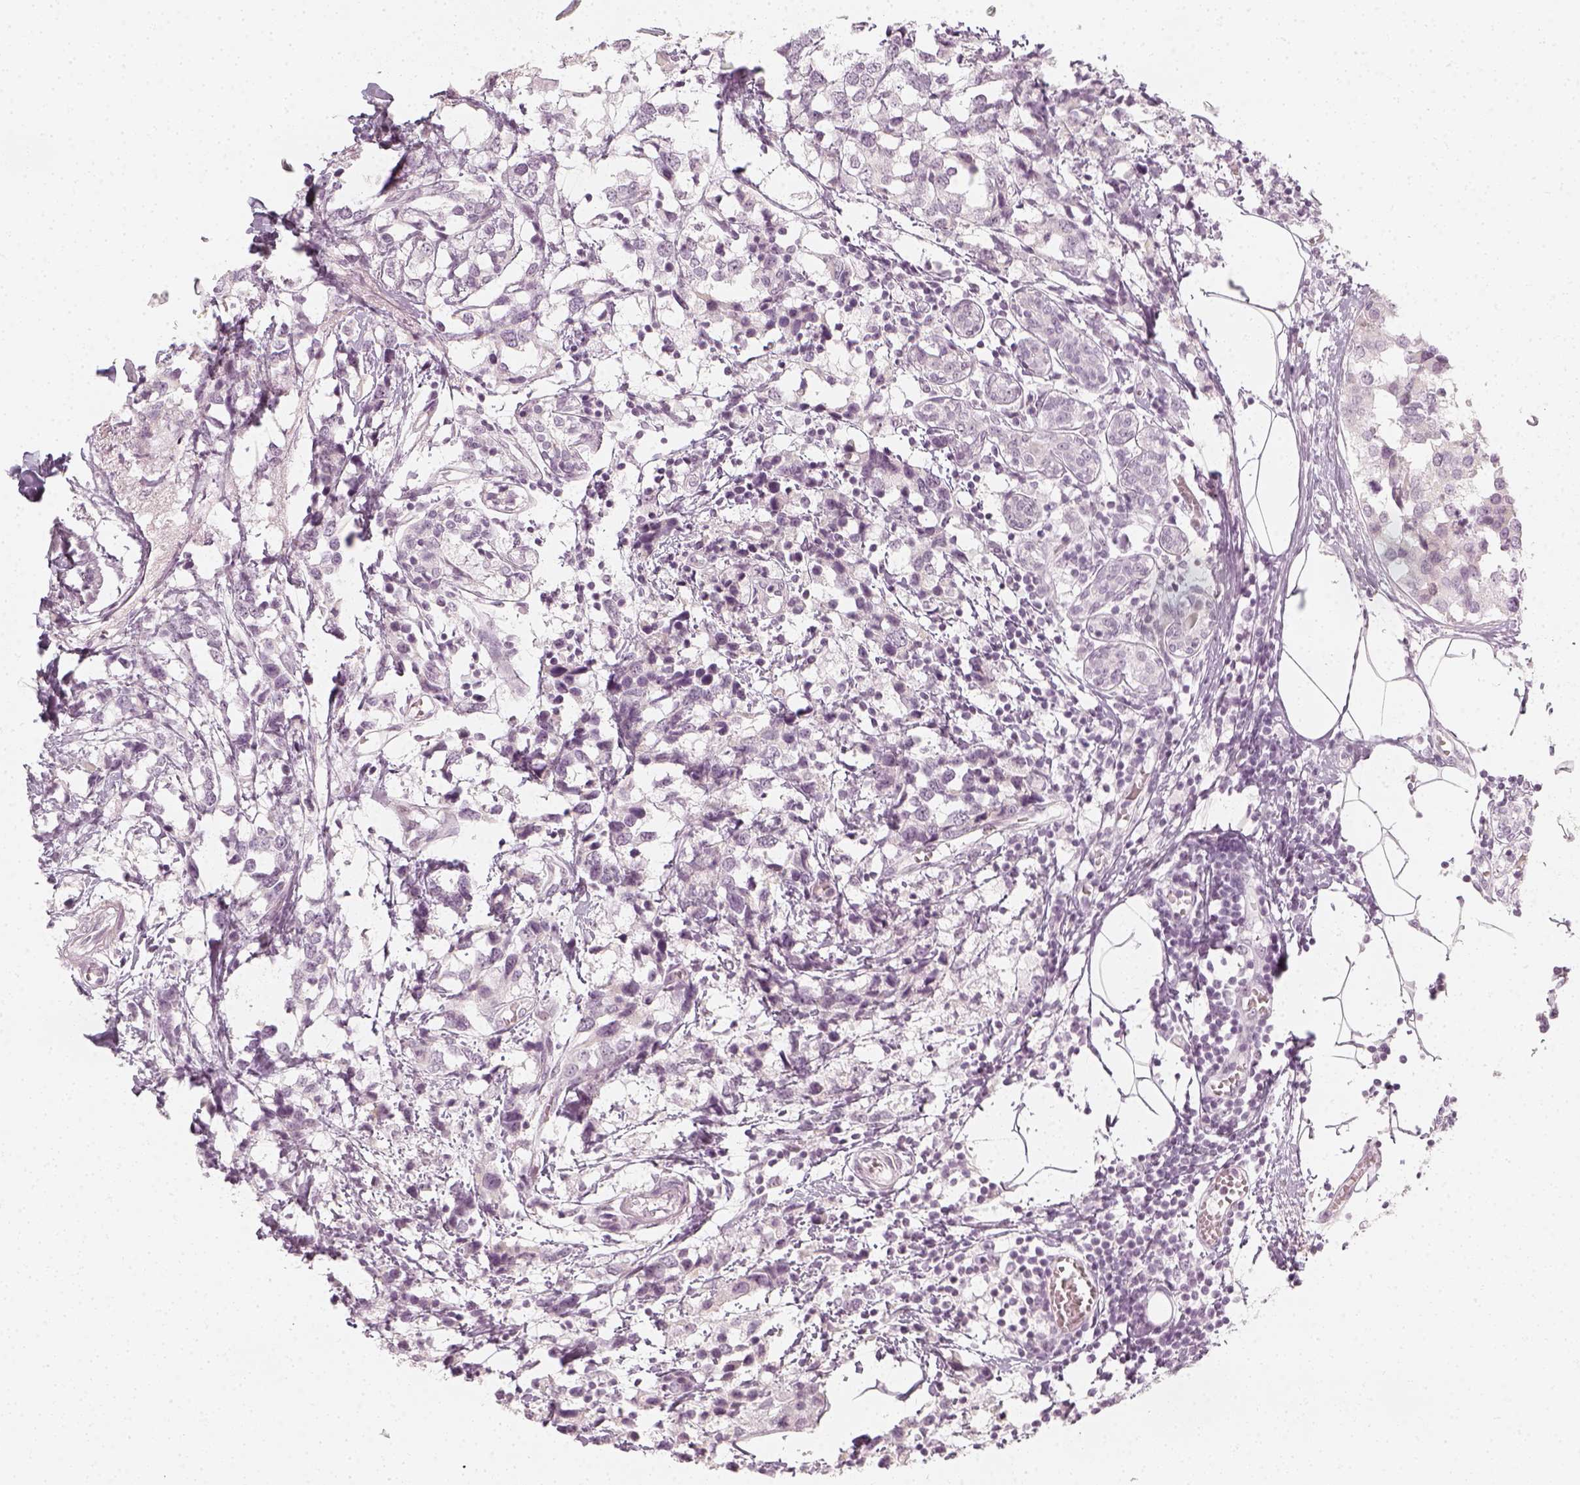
{"staining": {"intensity": "negative", "quantity": "none", "location": "none"}, "tissue": "breast cancer", "cell_type": "Tumor cells", "image_type": "cancer", "snomed": [{"axis": "morphology", "description": "Lobular carcinoma"}, {"axis": "topography", "description": "Breast"}], "caption": "A high-resolution image shows immunohistochemistry (IHC) staining of breast lobular carcinoma, which demonstrates no significant staining in tumor cells. (DAB (3,3'-diaminobenzidine) IHC with hematoxylin counter stain).", "gene": "KRTAP2-1", "patient": {"sex": "female", "age": 59}}